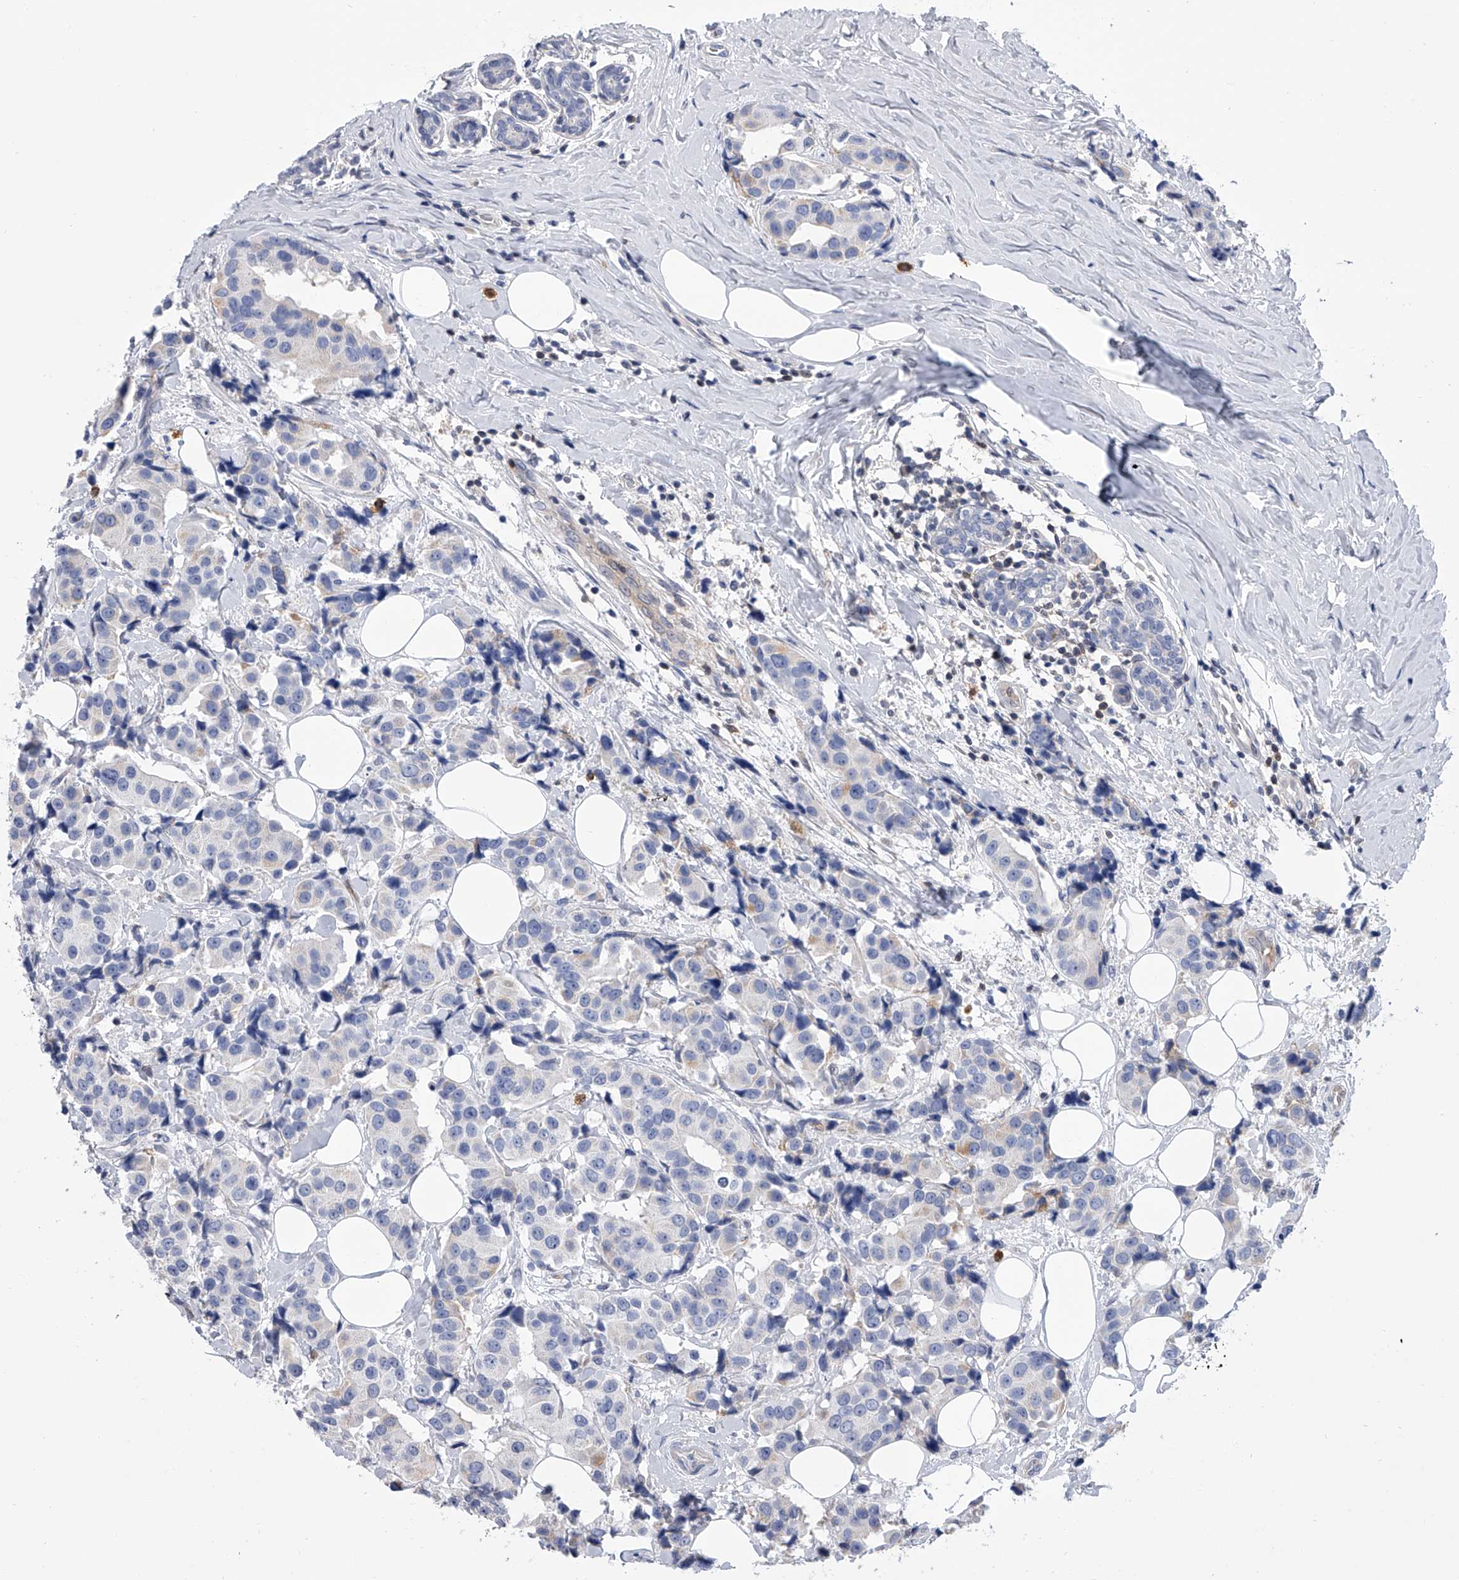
{"staining": {"intensity": "negative", "quantity": "none", "location": "none"}, "tissue": "breast cancer", "cell_type": "Tumor cells", "image_type": "cancer", "snomed": [{"axis": "morphology", "description": "Normal tissue, NOS"}, {"axis": "morphology", "description": "Duct carcinoma"}, {"axis": "topography", "description": "Breast"}], "caption": "Immunohistochemistry (IHC) histopathology image of human intraductal carcinoma (breast) stained for a protein (brown), which displays no staining in tumor cells.", "gene": "SERPINB9", "patient": {"sex": "female", "age": 39}}